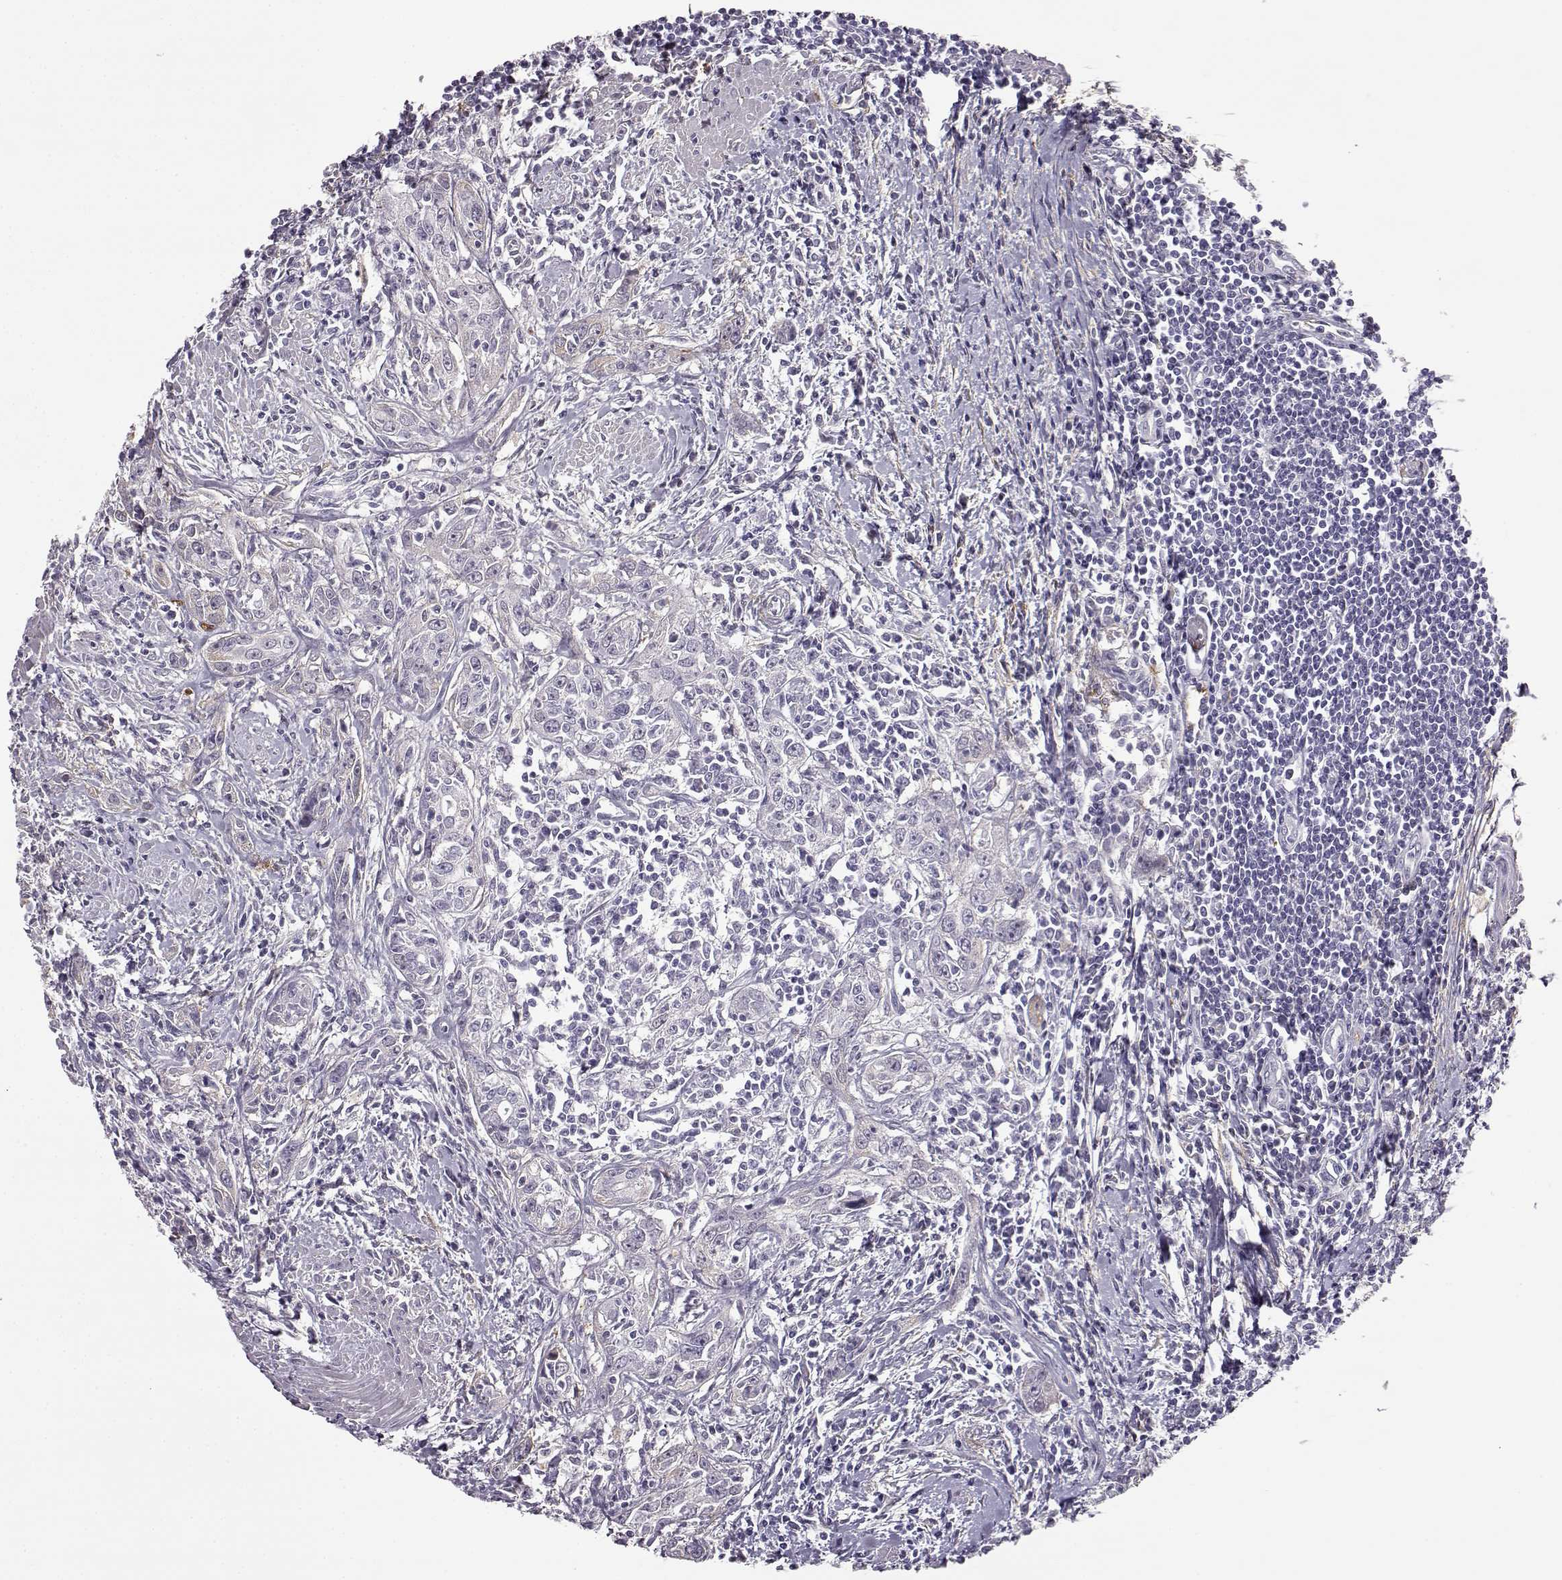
{"staining": {"intensity": "negative", "quantity": "none", "location": "none"}, "tissue": "urothelial cancer", "cell_type": "Tumor cells", "image_type": "cancer", "snomed": [{"axis": "morphology", "description": "Urothelial carcinoma, High grade"}, {"axis": "topography", "description": "Urinary bladder"}], "caption": "Immunohistochemical staining of urothelial cancer reveals no significant staining in tumor cells.", "gene": "TRIM69", "patient": {"sex": "male", "age": 83}}